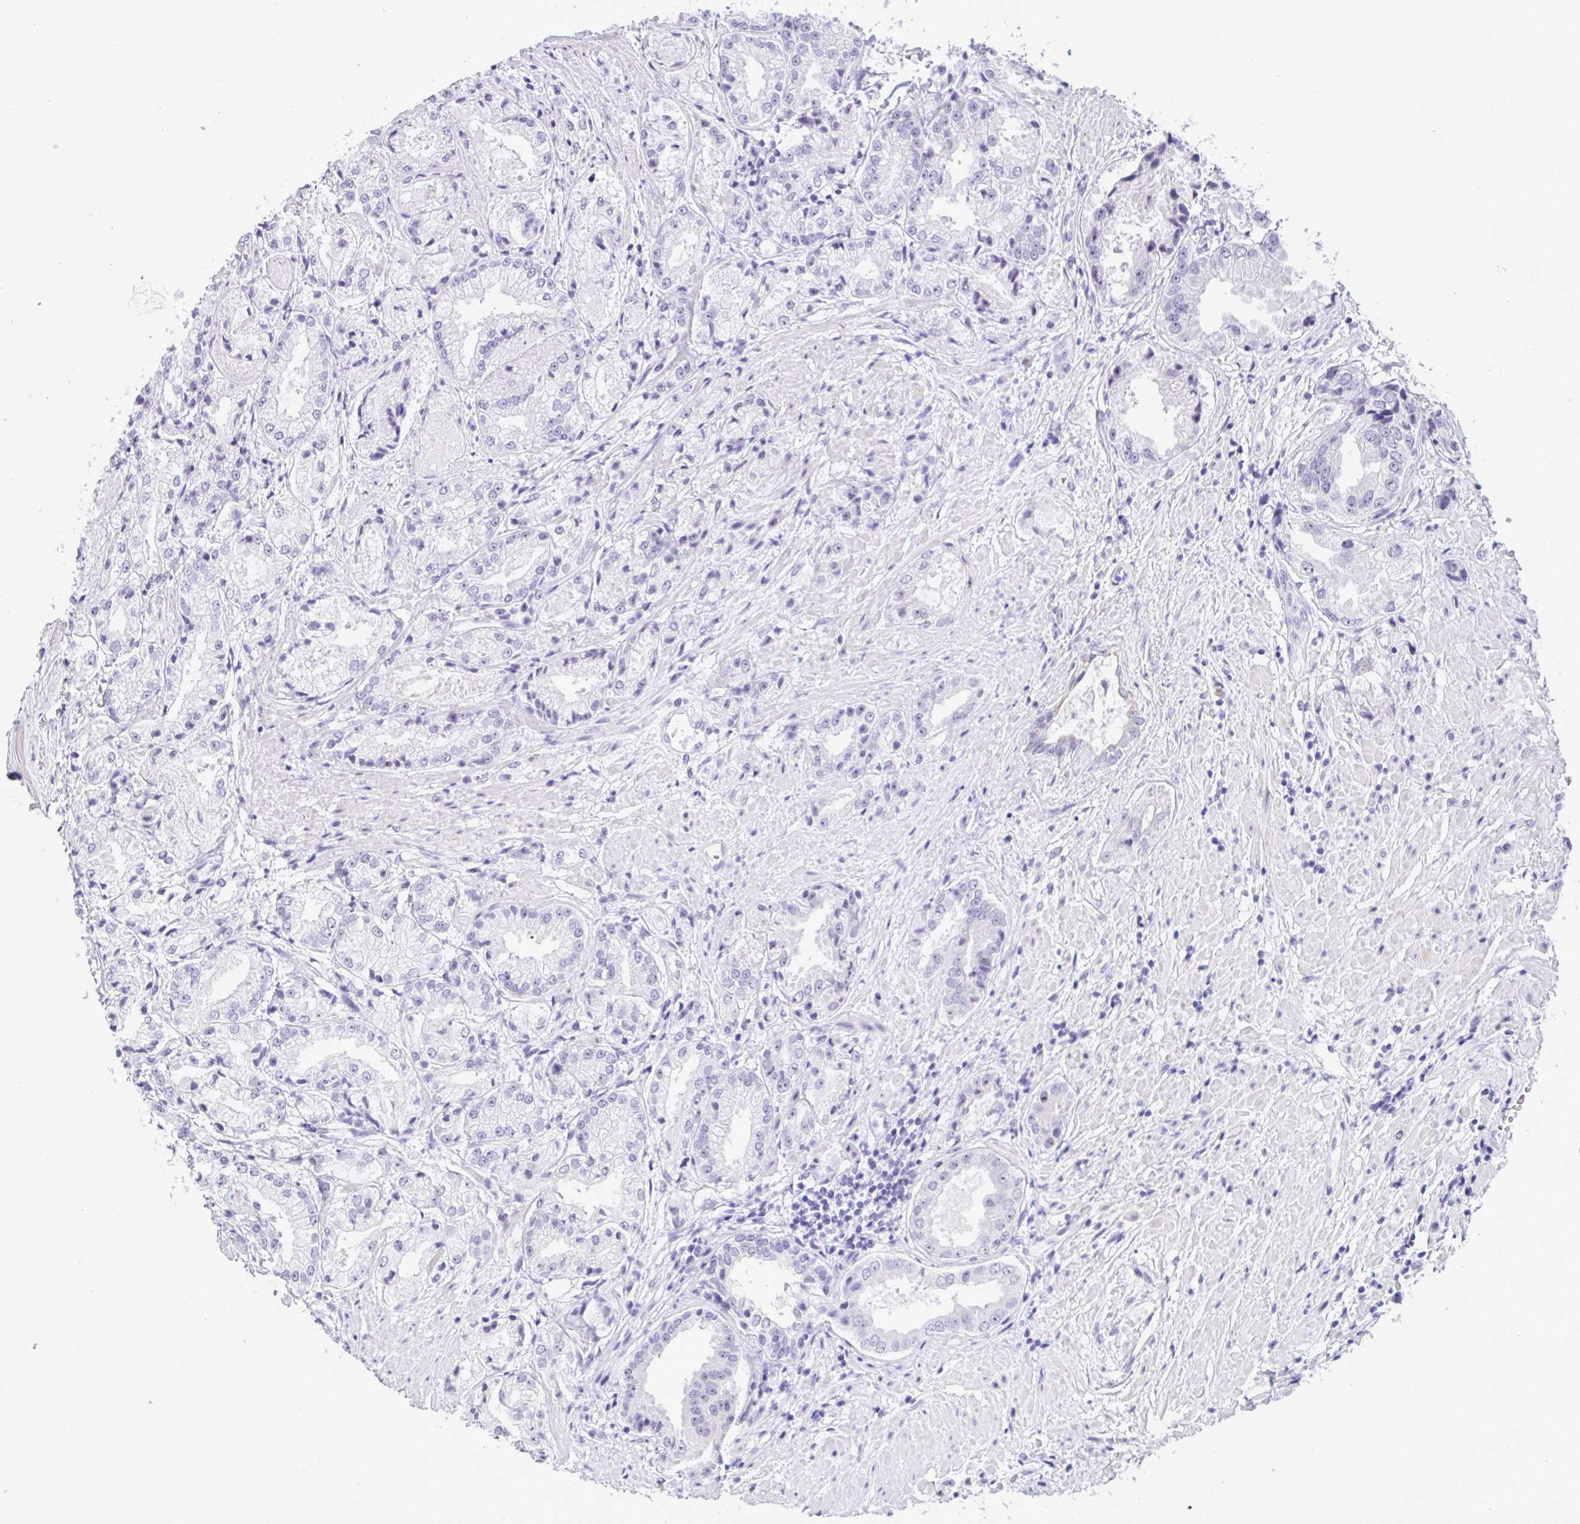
{"staining": {"intensity": "negative", "quantity": "none", "location": "none"}, "tissue": "prostate cancer", "cell_type": "Tumor cells", "image_type": "cancer", "snomed": [{"axis": "morphology", "description": "Adenocarcinoma, High grade"}, {"axis": "topography", "description": "Prostate"}], "caption": "Prostate high-grade adenocarcinoma was stained to show a protein in brown. There is no significant expression in tumor cells.", "gene": "YBX2", "patient": {"sex": "male", "age": 61}}